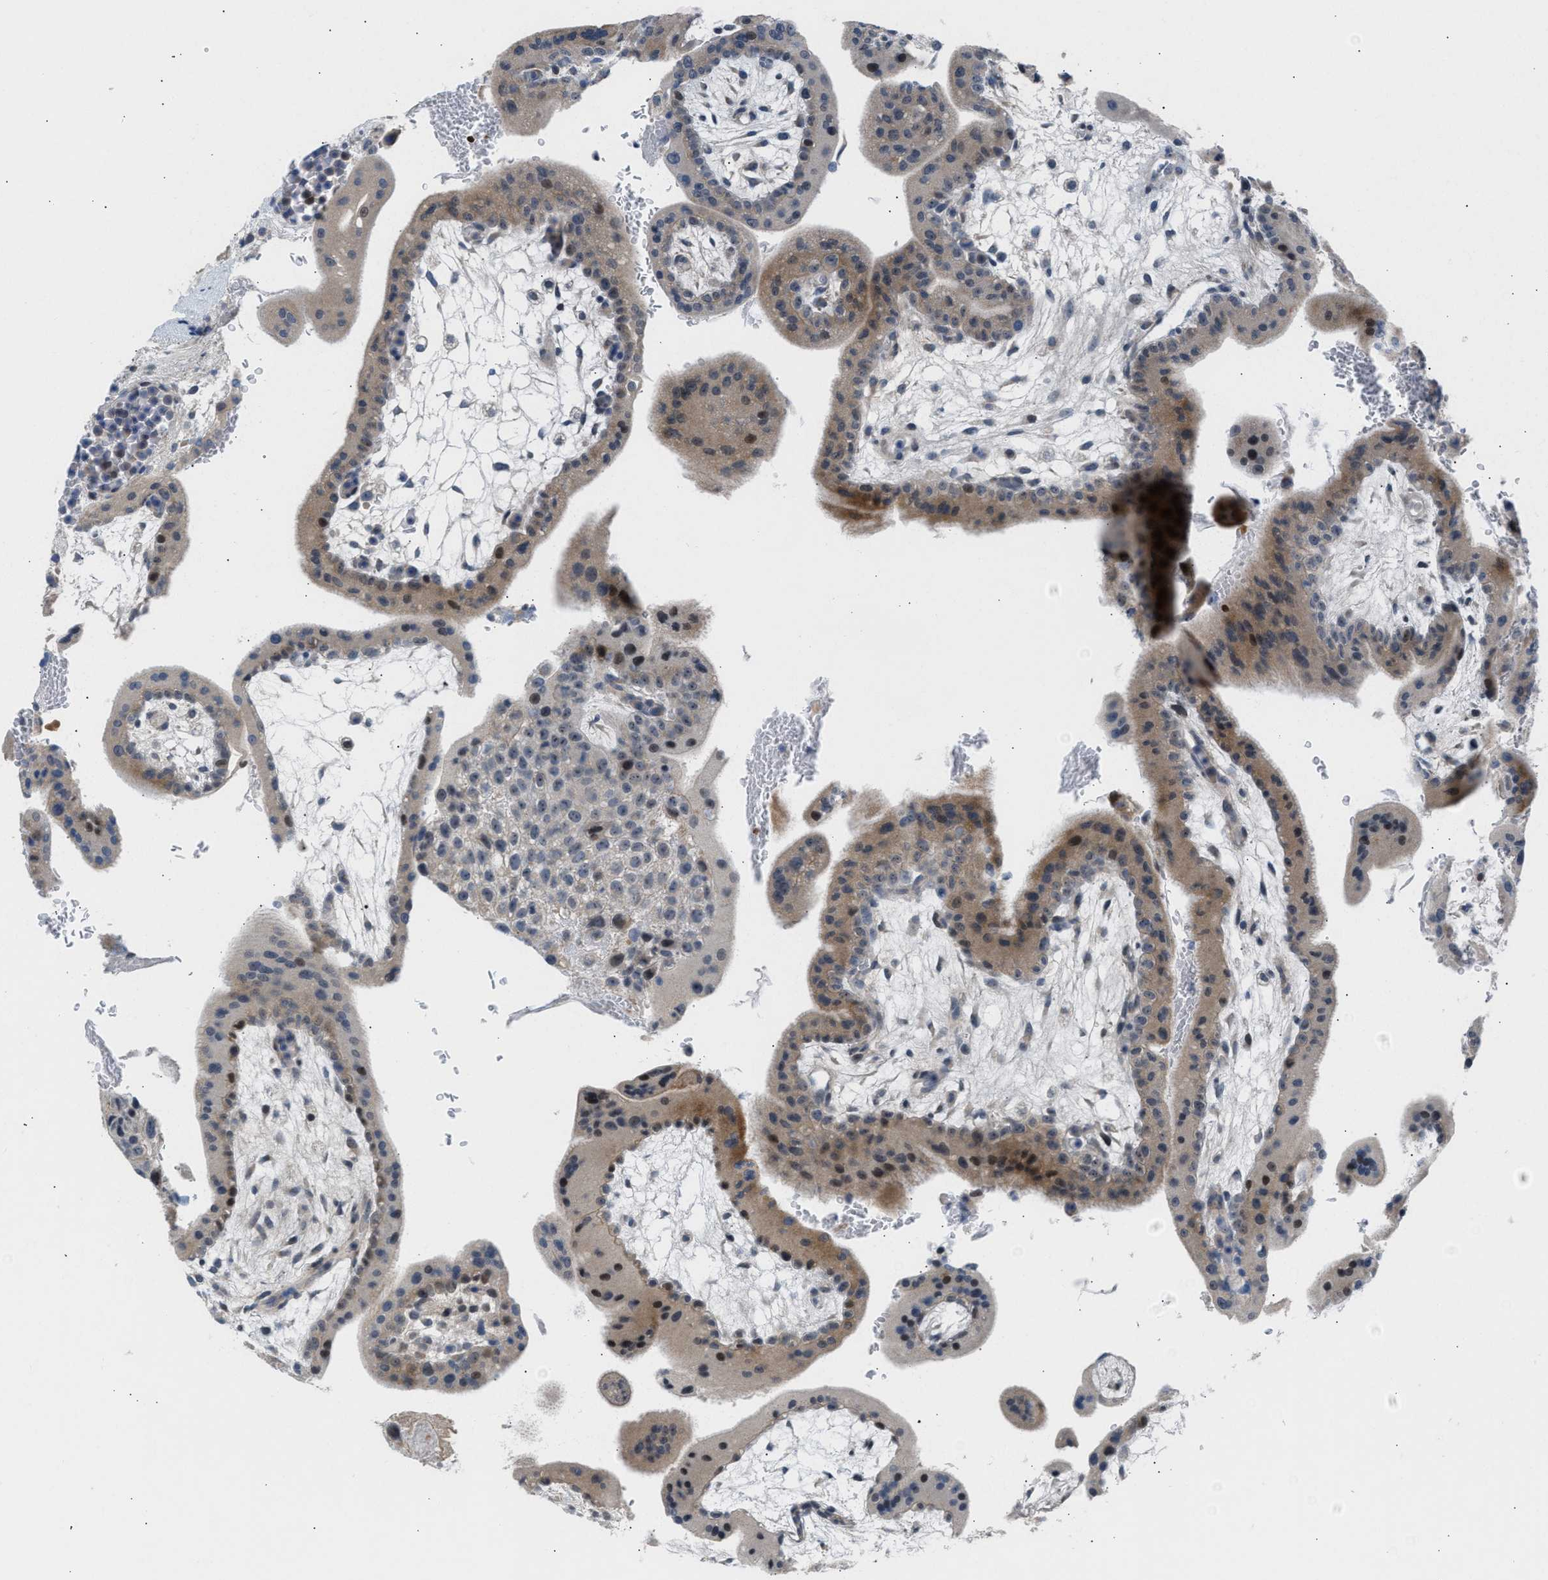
{"staining": {"intensity": "moderate", "quantity": ">75%", "location": "cytoplasmic/membranous"}, "tissue": "placenta", "cell_type": "Decidual cells", "image_type": "normal", "snomed": [{"axis": "morphology", "description": "Normal tissue, NOS"}, {"axis": "topography", "description": "Placenta"}], "caption": "This image demonstrates immunohistochemistry staining of normal human placenta, with medium moderate cytoplasmic/membranous positivity in approximately >75% of decidual cells.", "gene": "NPS", "patient": {"sex": "female", "age": 35}}